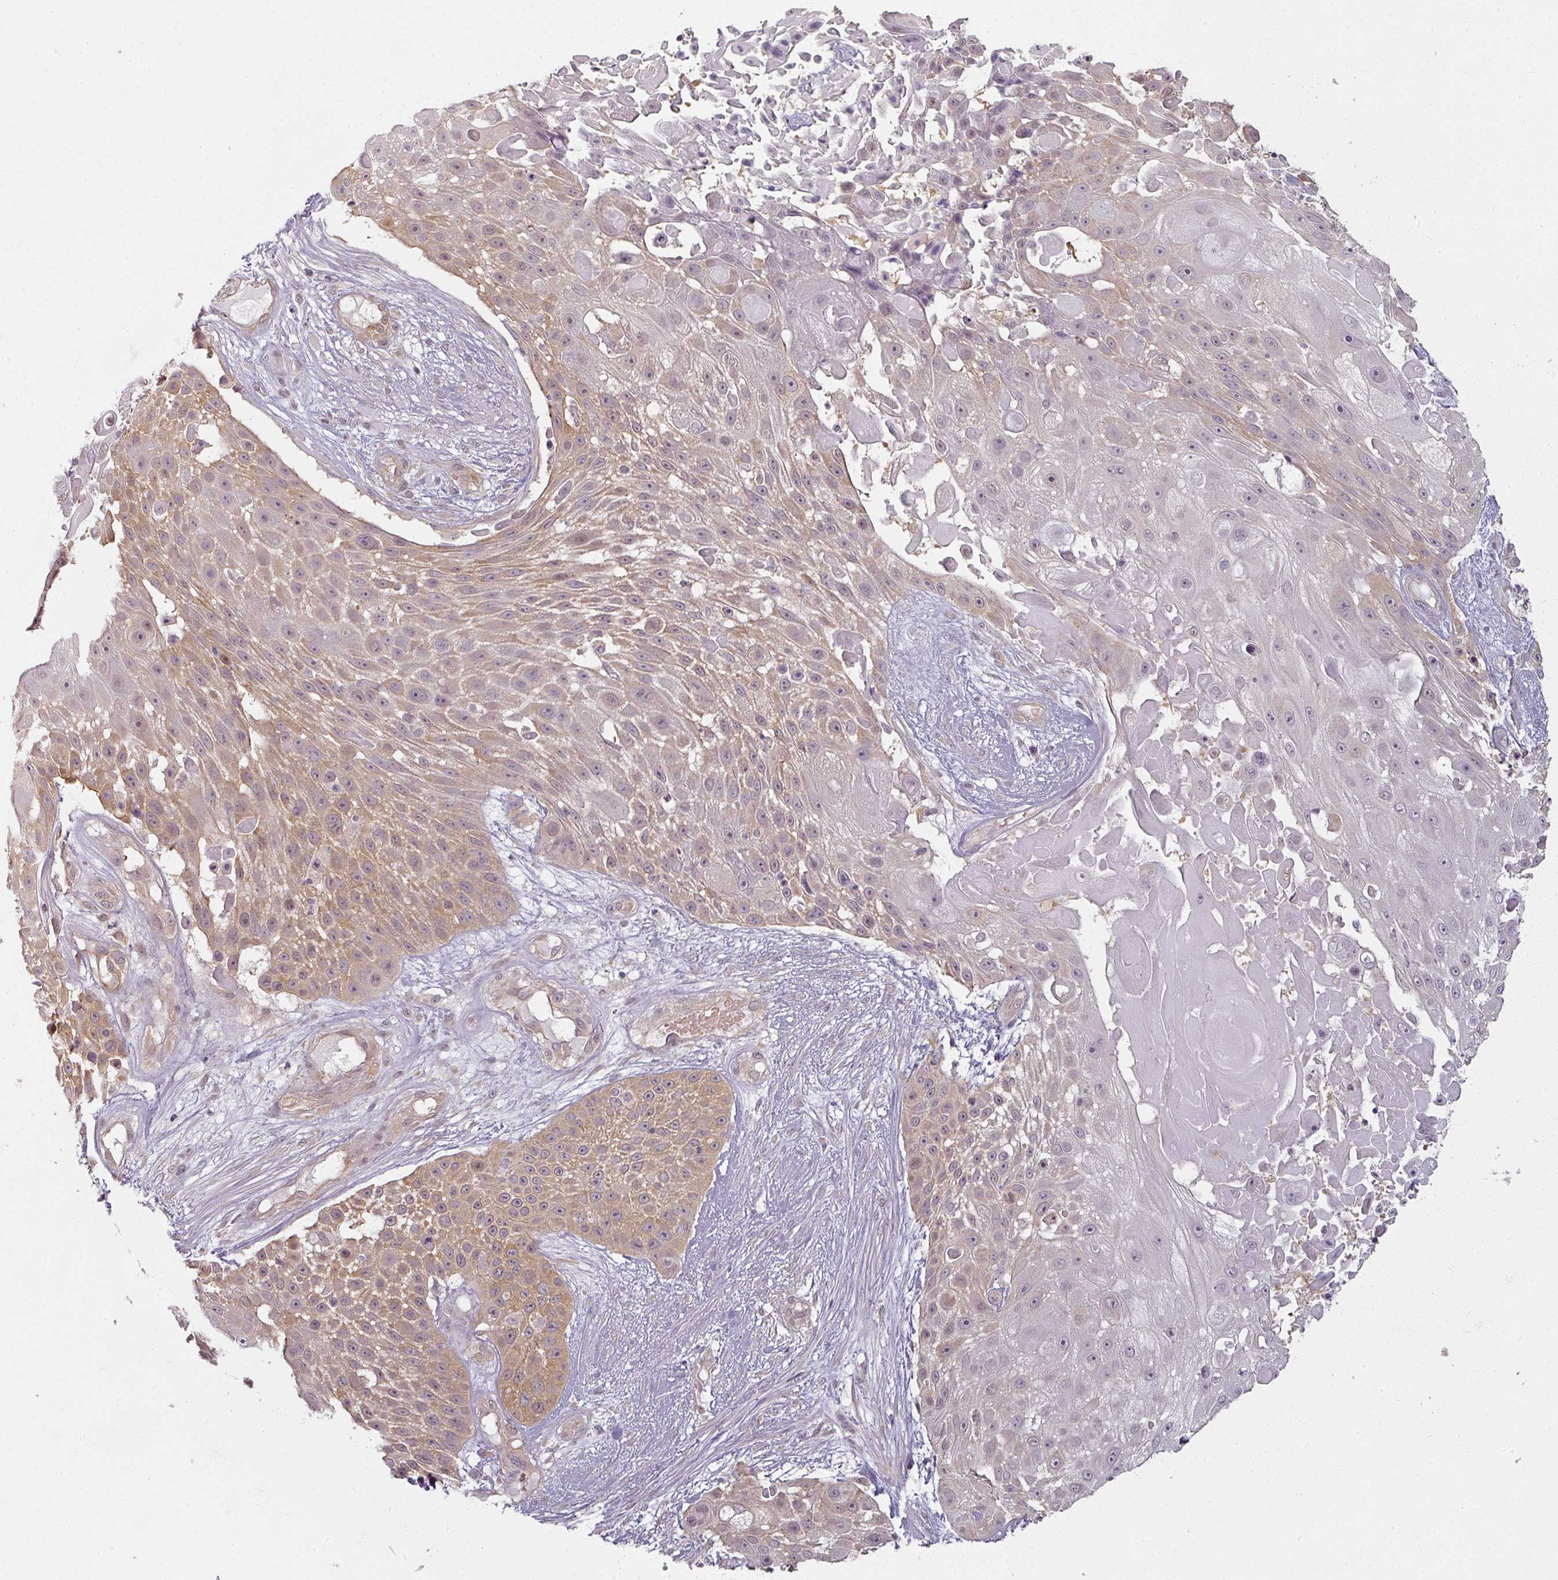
{"staining": {"intensity": "moderate", "quantity": "<25%", "location": "cytoplasmic/membranous"}, "tissue": "skin cancer", "cell_type": "Tumor cells", "image_type": "cancer", "snomed": [{"axis": "morphology", "description": "Squamous cell carcinoma, NOS"}, {"axis": "topography", "description": "Skin"}], "caption": "Moderate cytoplasmic/membranous protein expression is seen in about <25% of tumor cells in skin cancer. (brown staining indicates protein expression, while blue staining denotes nuclei).", "gene": "AGPAT4", "patient": {"sex": "female", "age": 86}}